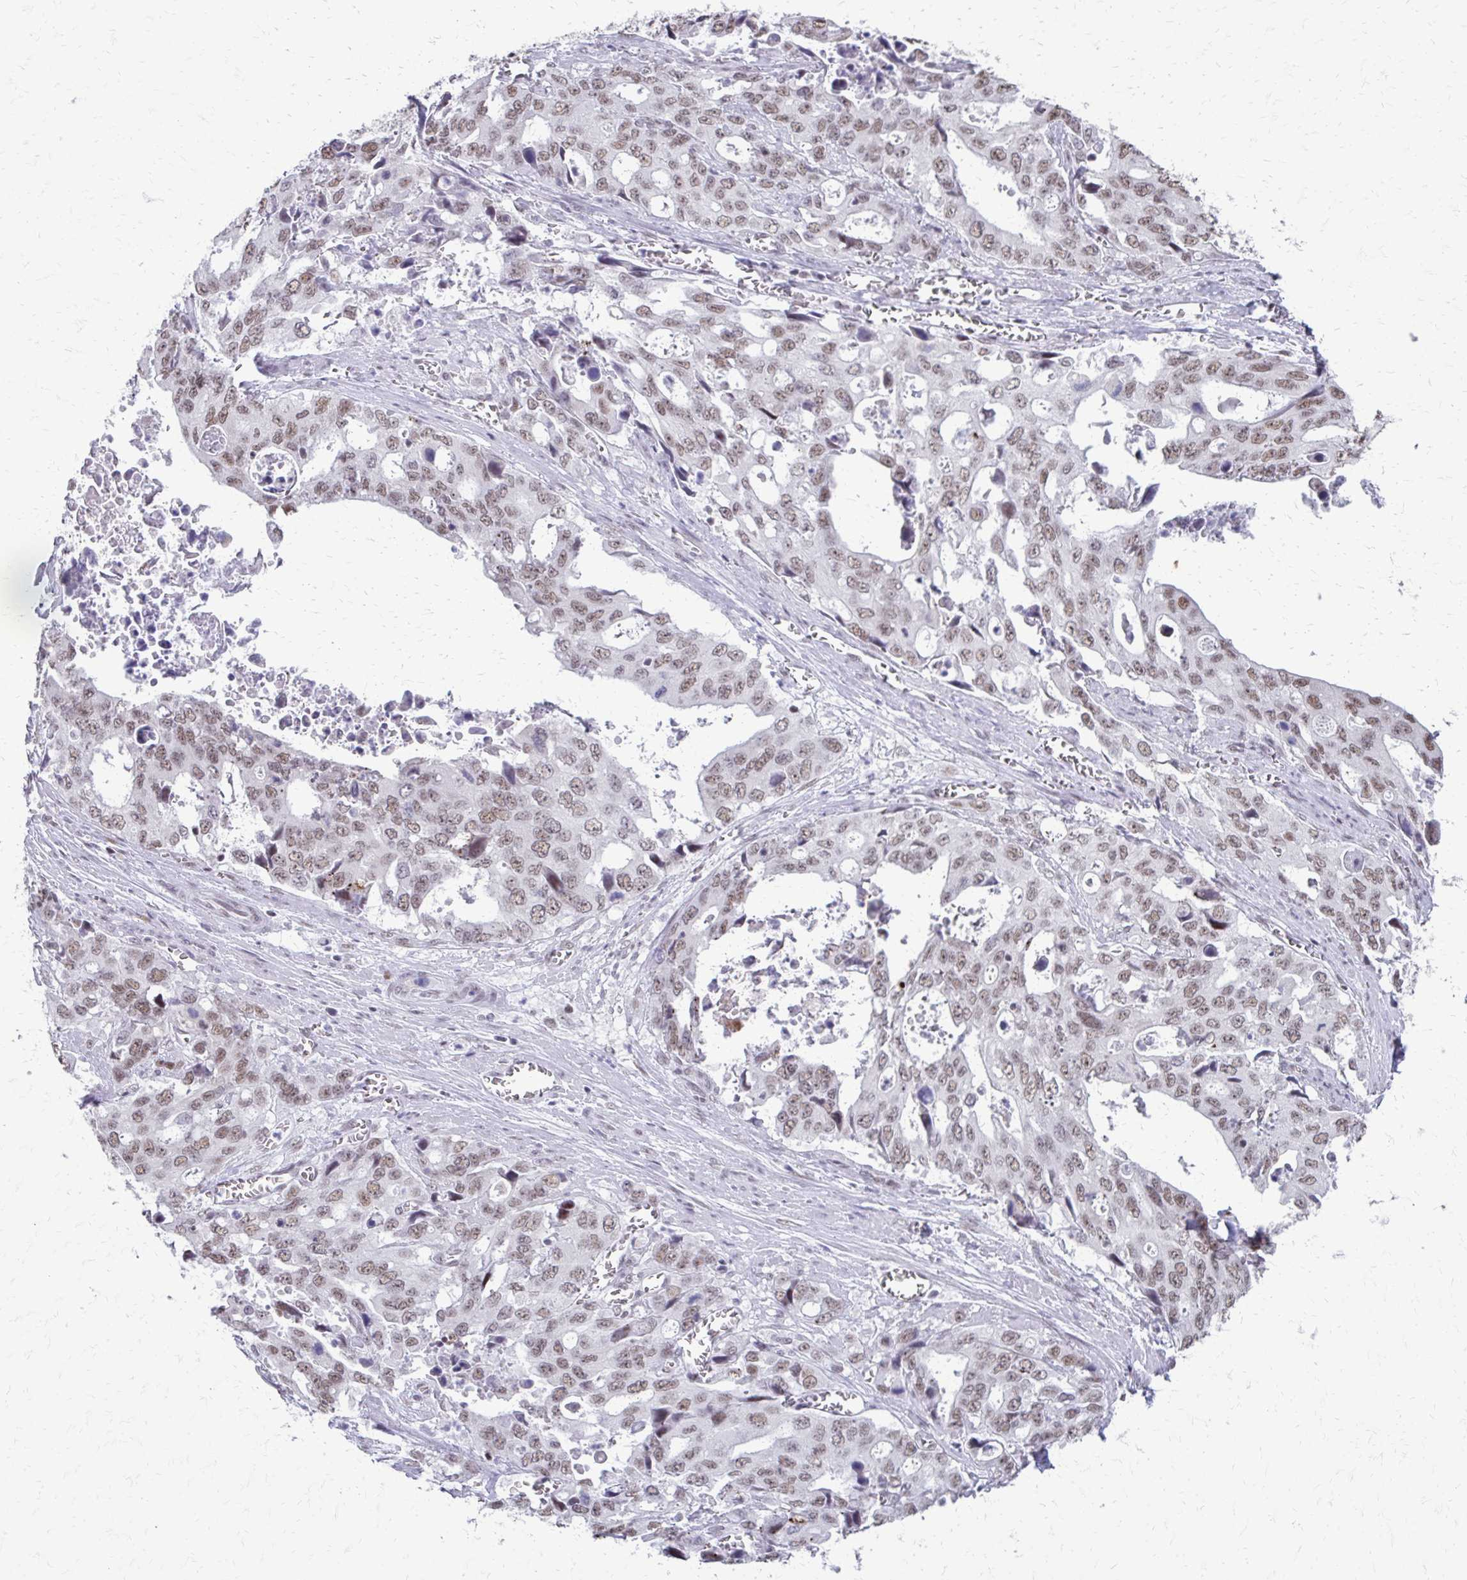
{"staining": {"intensity": "weak", "quantity": ">75%", "location": "nuclear"}, "tissue": "stomach cancer", "cell_type": "Tumor cells", "image_type": "cancer", "snomed": [{"axis": "morphology", "description": "Adenocarcinoma, NOS"}, {"axis": "topography", "description": "Stomach, upper"}], "caption": "Approximately >75% of tumor cells in stomach adenocarcinoma demonstrate weak nuclear protein staining as visualized by brown immunohistochemical staining.", "gene": "SS18", "patient": {"sex": "male", "age": 74}}